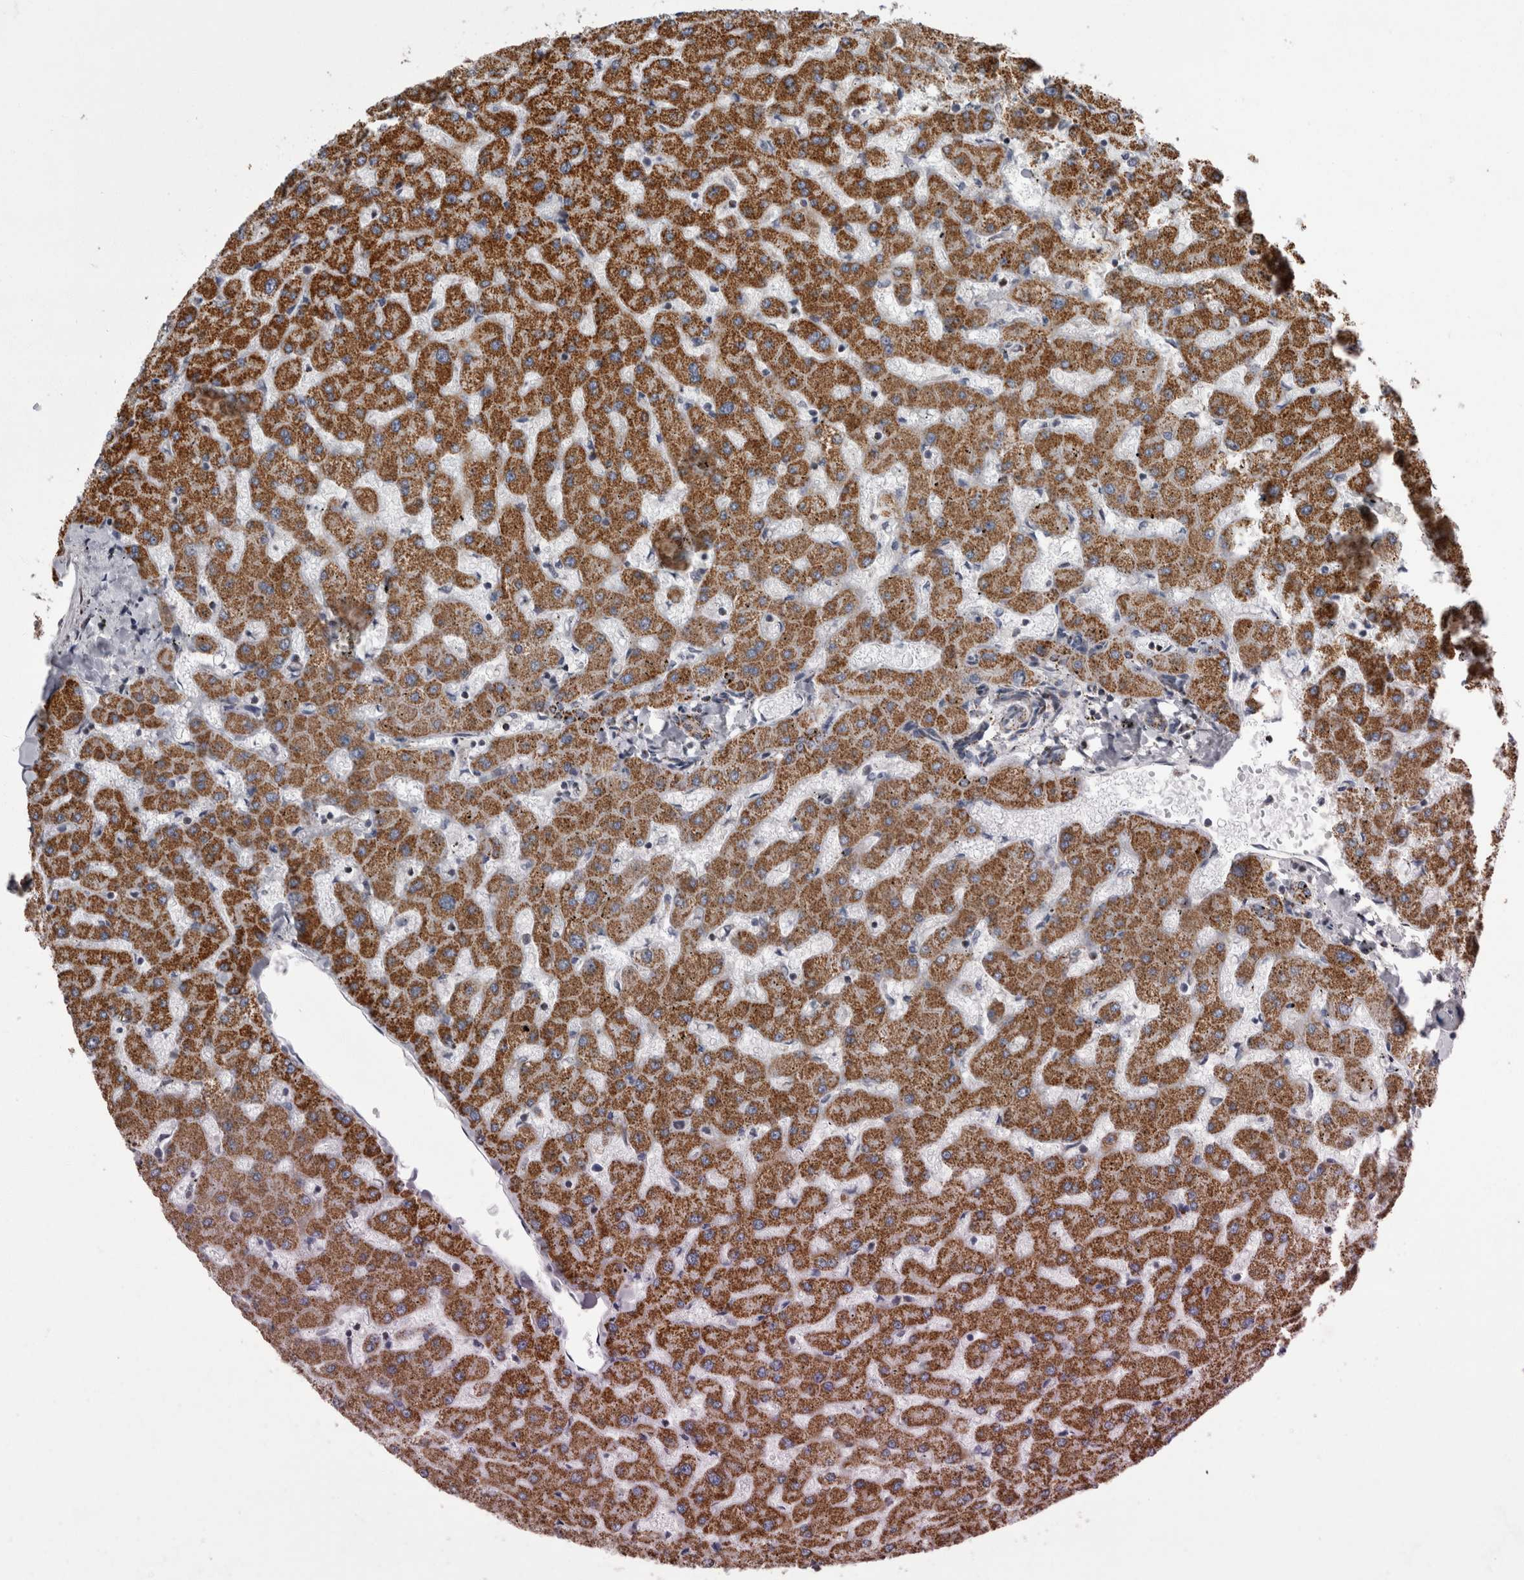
{"staining": {"intensity": "moderate", "quantity": "25%-75%", "location": "cytoplasmic/membranous"}, "tissue": "liver", "cell_type": "Cholangiocytes", "image_type": "normal", "snomed": [{"axis": "morphology", "description": "Normal tissue, NOS"}, {"axis": "topography", "description": "Liver"}], "caption": "Moderate cytoplasmic/membranous protein positivity is appreciated in approximately 25%-75% of cholangiocytes in liver. Immunohistochemistry (ihc) stains the protein of interest in brown and the nuclei are stained blue.", "gene": "MDH2", "patient": {"sex": "female", "age": 63}}